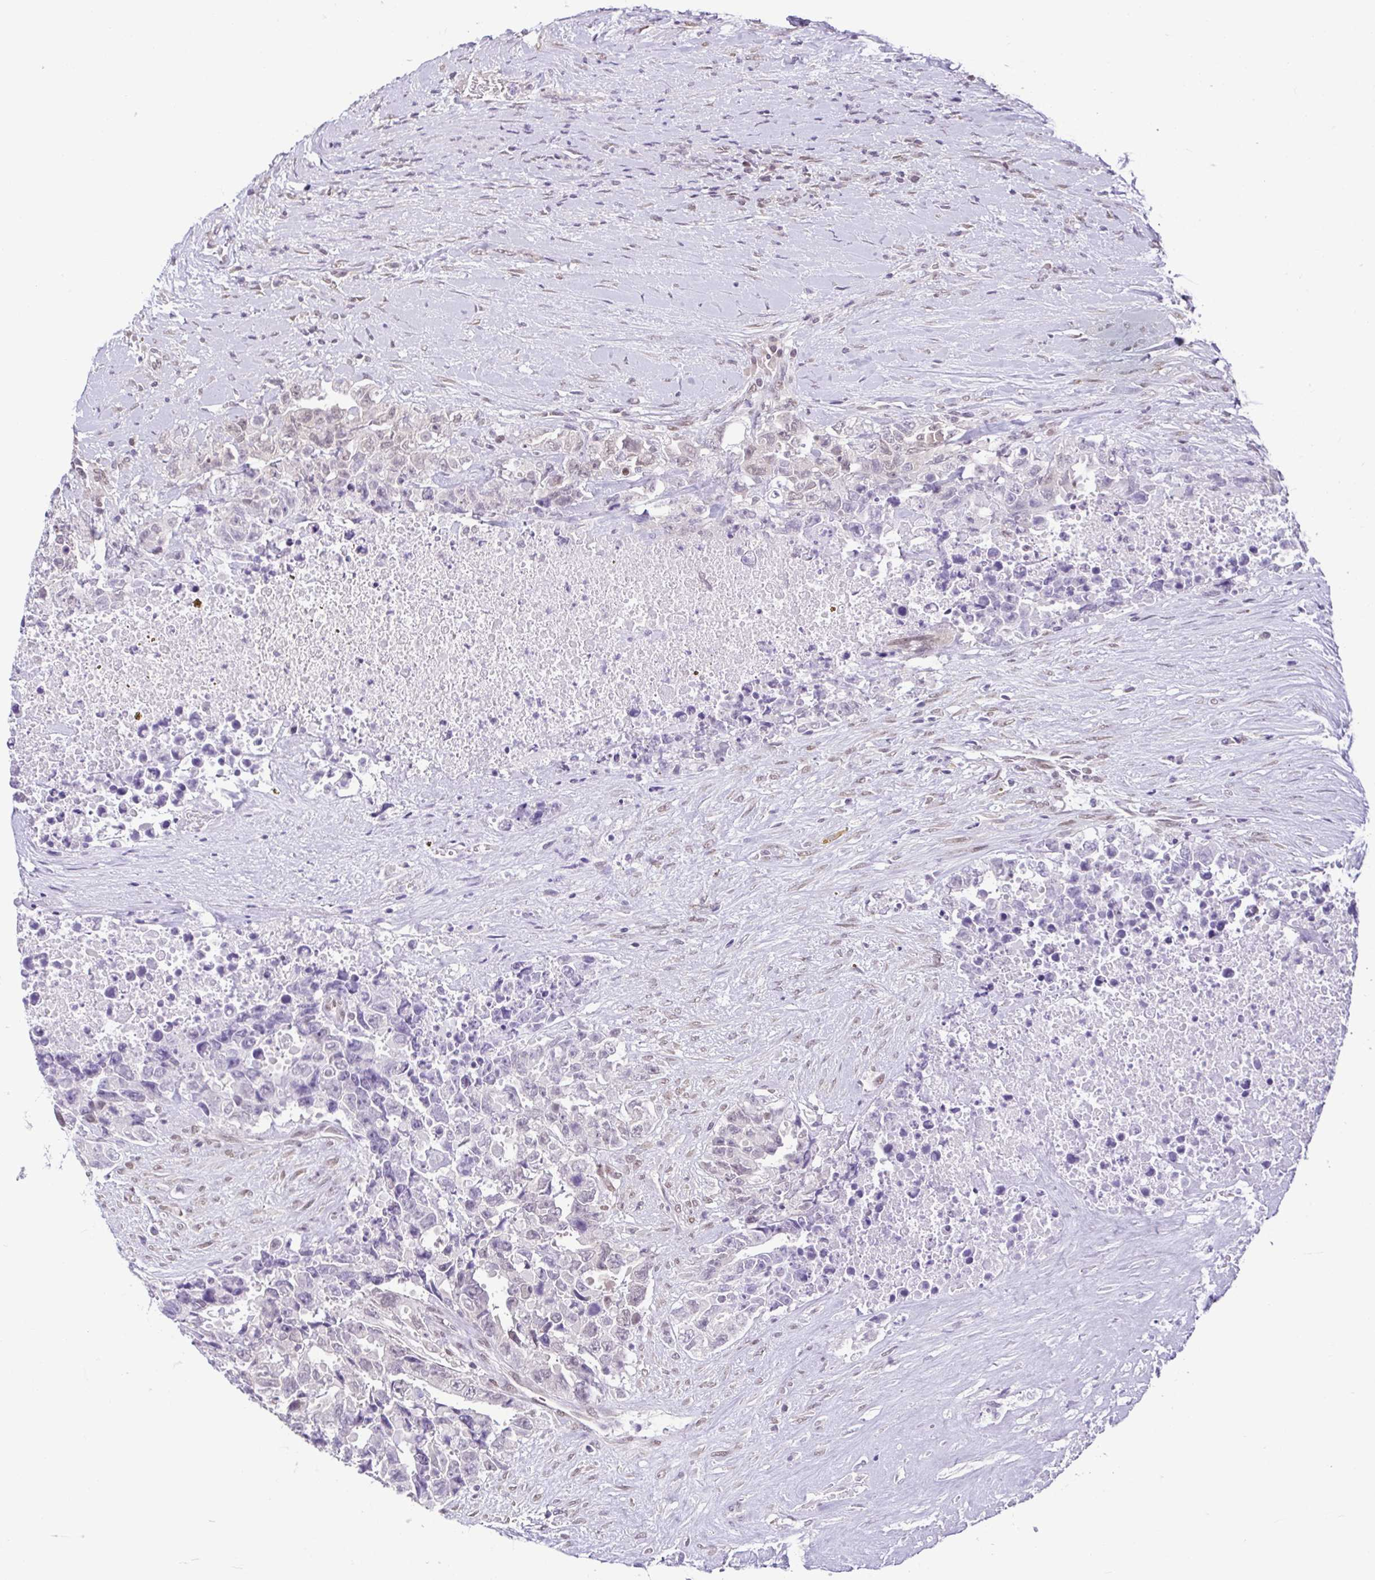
{"staining": {"intensity": "weak", "quantity": "<25%", "location": "nuclear"}, "tissue": "testis cancer", "cell_type": "Tumor cells", "image_type": "cancer", "snomed": [{"axis": "morphology", "description": "Carcinoma, Embryonal, NOS"}, {"axis": "topography", "description": "Testis"}], "caption": "Protein analysis of testis cancer (embryonal carcinoma) reveals no significant positivity in tumor cells.", "gene": "RBM3", "patient": {"sex": "male", "age": 24}}